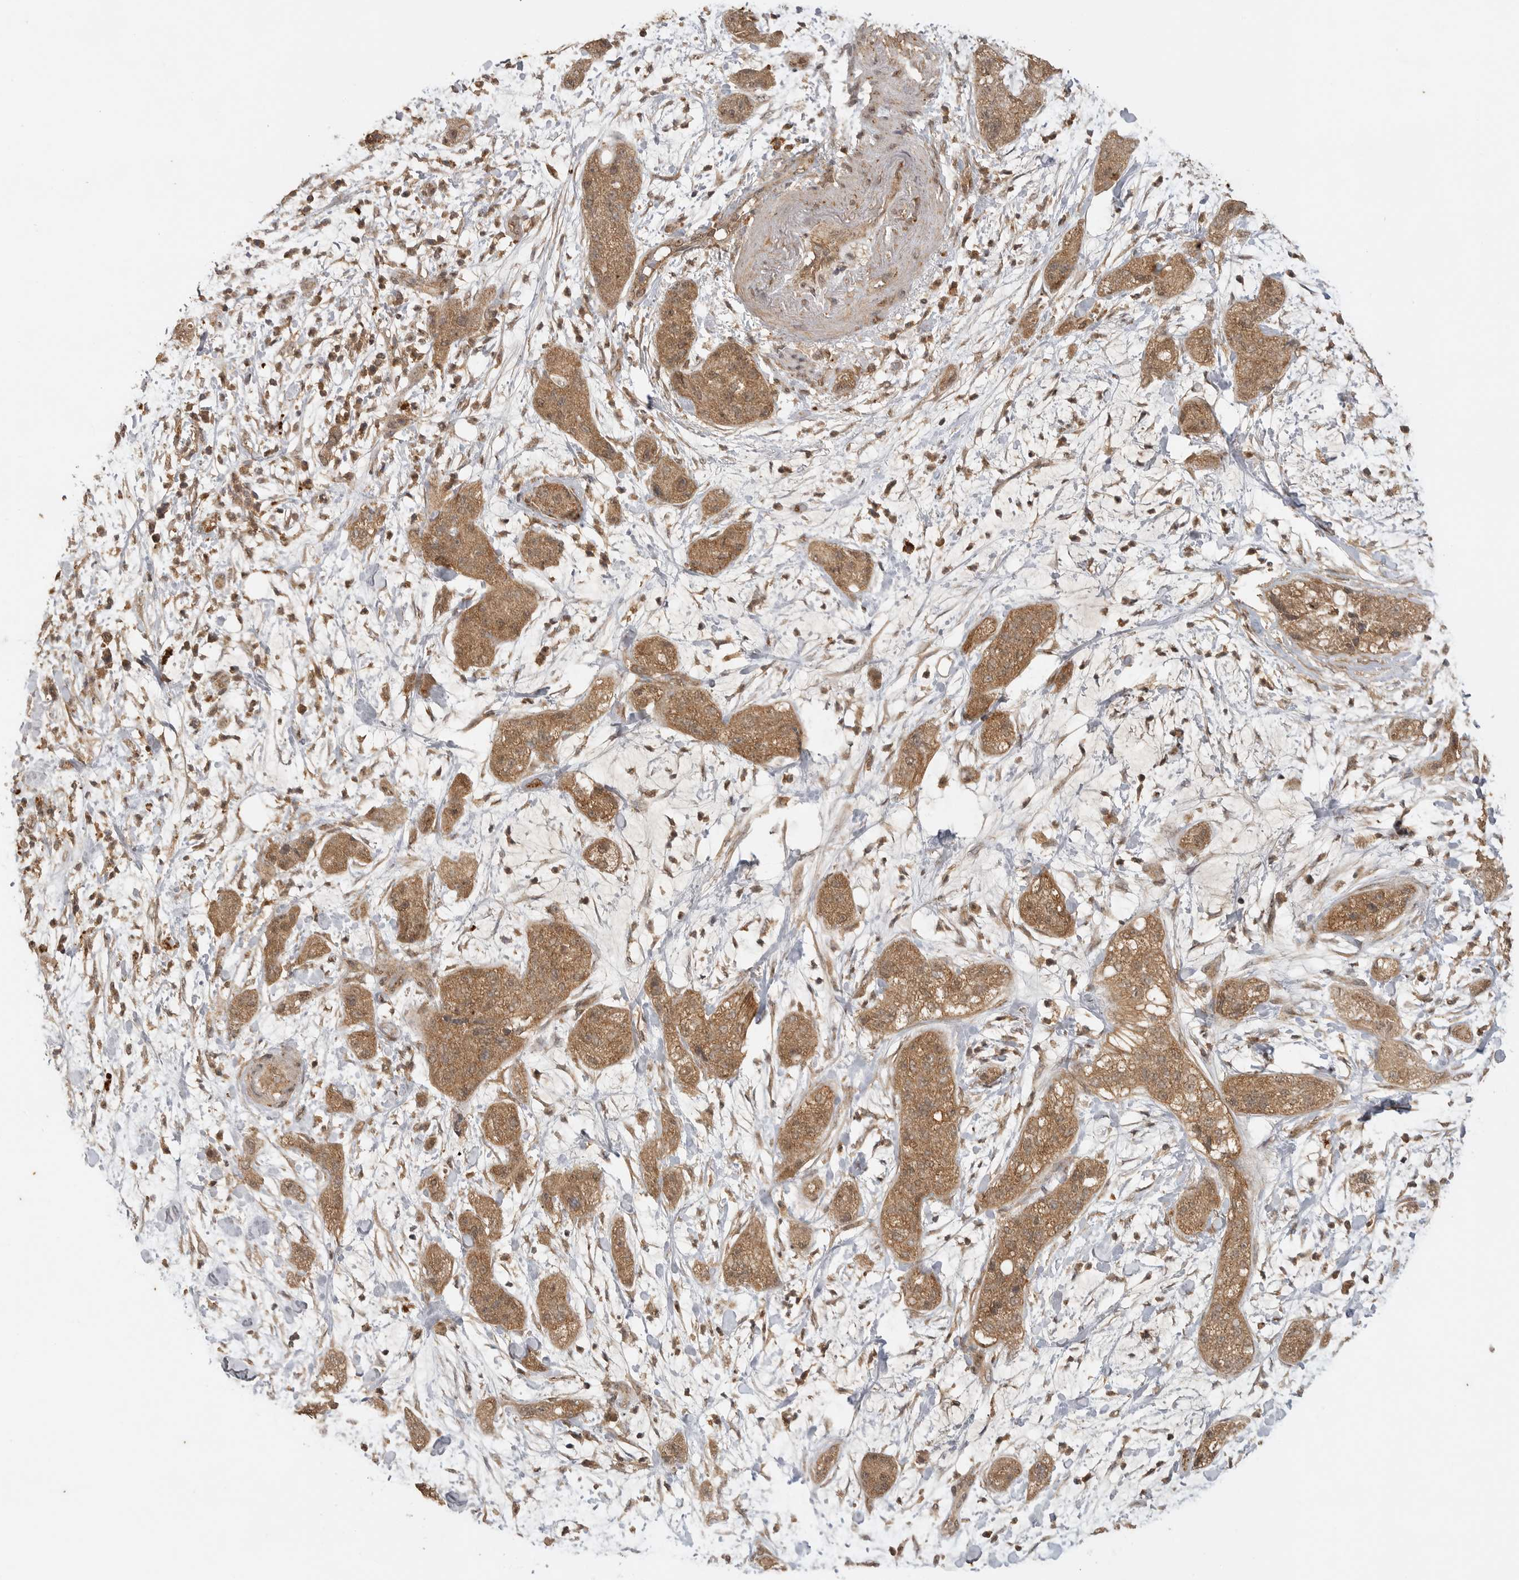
{"staining": {"intensity": "moderate", "quantity": ">75%", "location": "cytoplasmic/membranous,nuclear"}, "tissue": "pancreatic cancer", "cell_type": "Tumor cells", "image_type": "cancer", "snomed": [{"axis": "morphology", "description": "Adenocarcinoma, NOS"}, {"axis": "topography", "description": "Pancreas"}], "caption": "Pancreatic cancer (adenocarcinoma) stained with DAB immunohistochemistry (IHC) displays medium levels of moderate cytoplasmic/membranous and nuclear staining in approximately >75% of tumor cells.", "gene": "ICOSLG", "patient": {"sex": "female", "age": 78}}